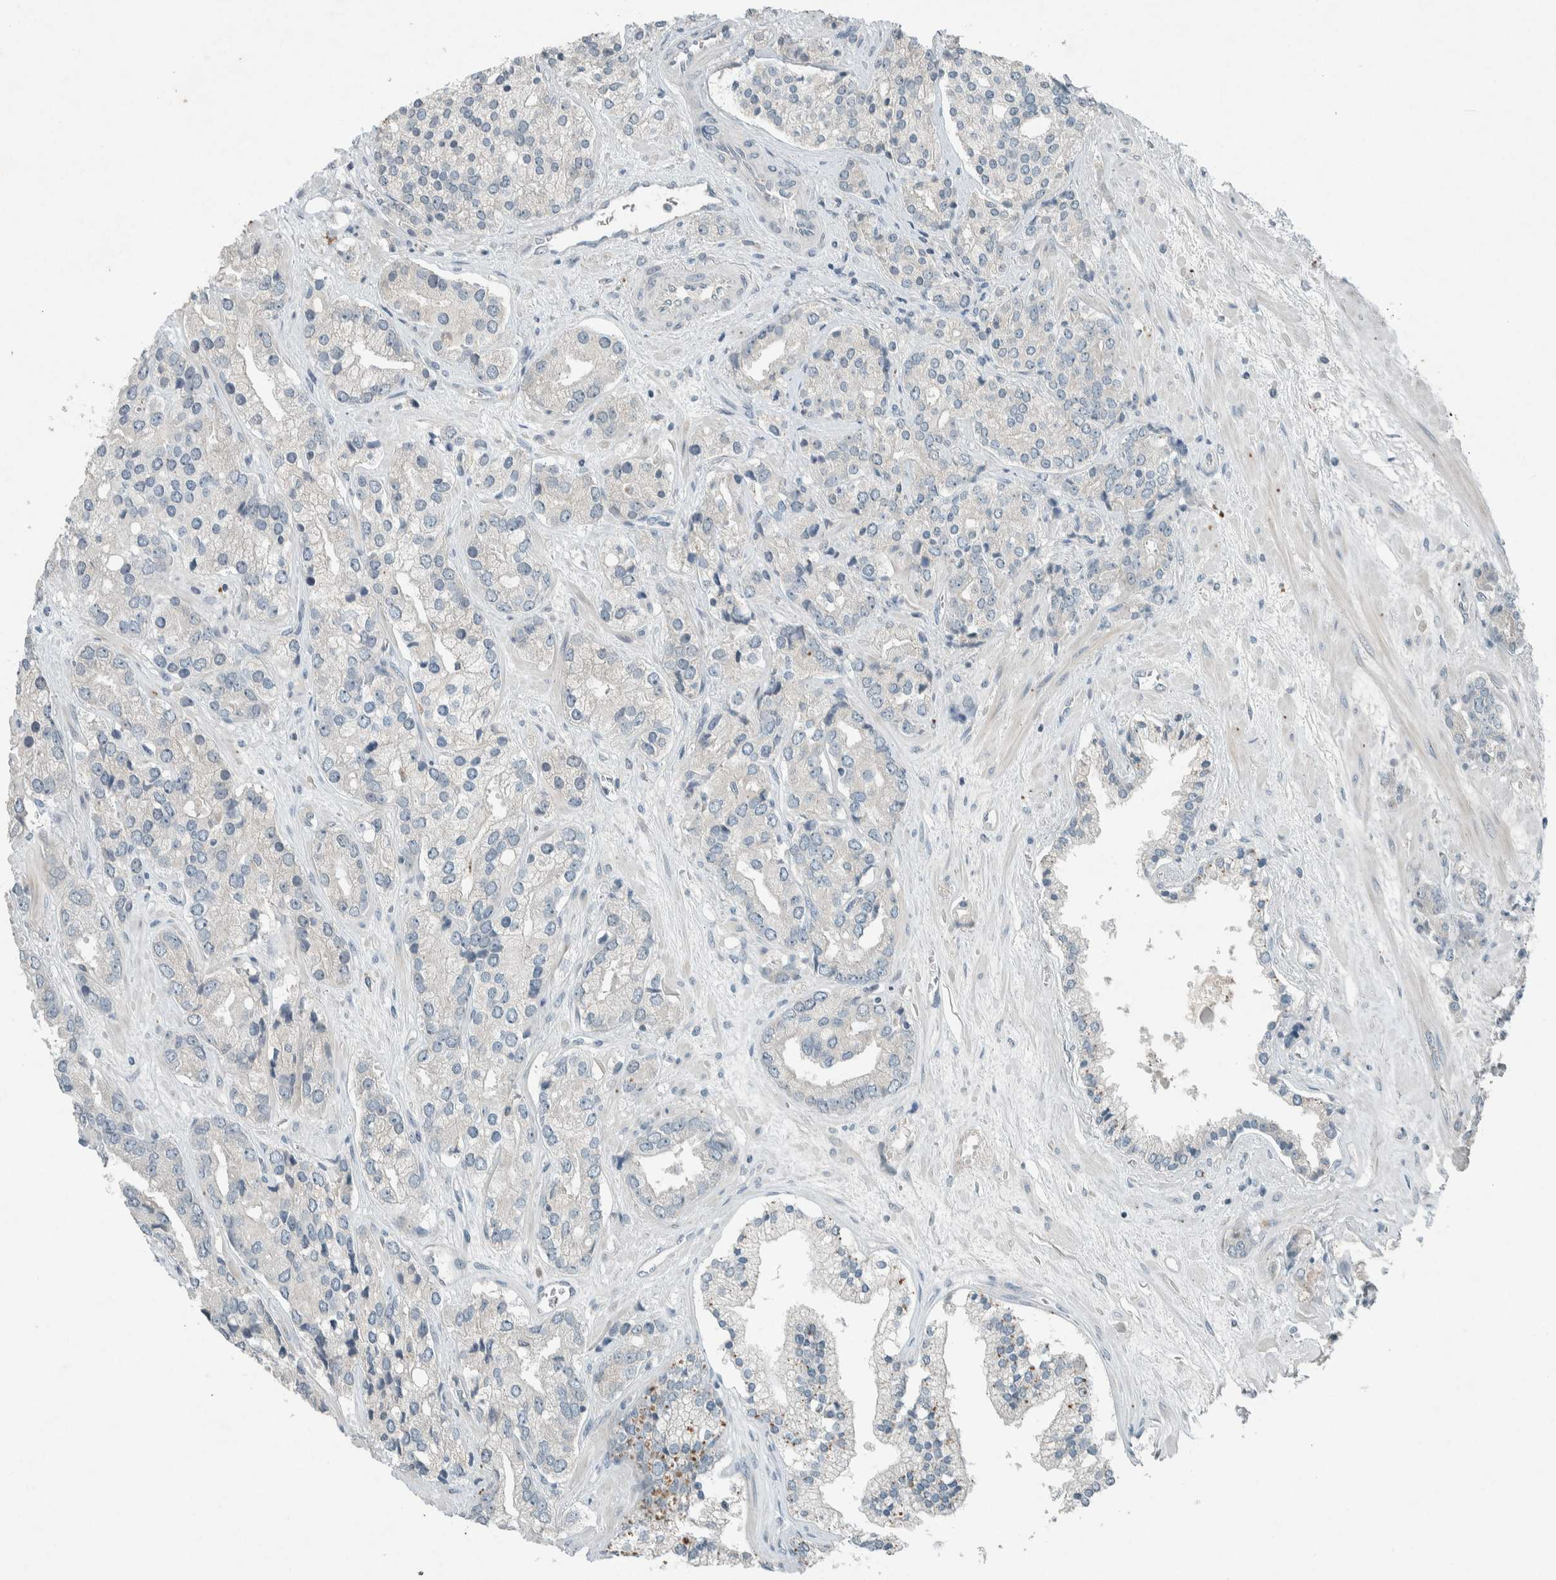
{"staining": {"intensity": "negative", "quantity": "none", "location": "none"}, "tissue": "prostate cancer", "cell_type": "Tumor cells", "image_type": "cancer", "snomed": [{"axis": "morphology", "description": "Adenocarcinoma, High grade"}, {"axis": "topography", "description": "Prostate"}], "caption": "A micrograph of prostate adenocarcinoma (high-grade) stained for a protein reveals no brown staining in tumor cells. (Immunohistochemistry (ihc), brightfield microscopy, high magnification).", "gene": "CERCAM", "patient": {"sex": "male", "age": 71}}